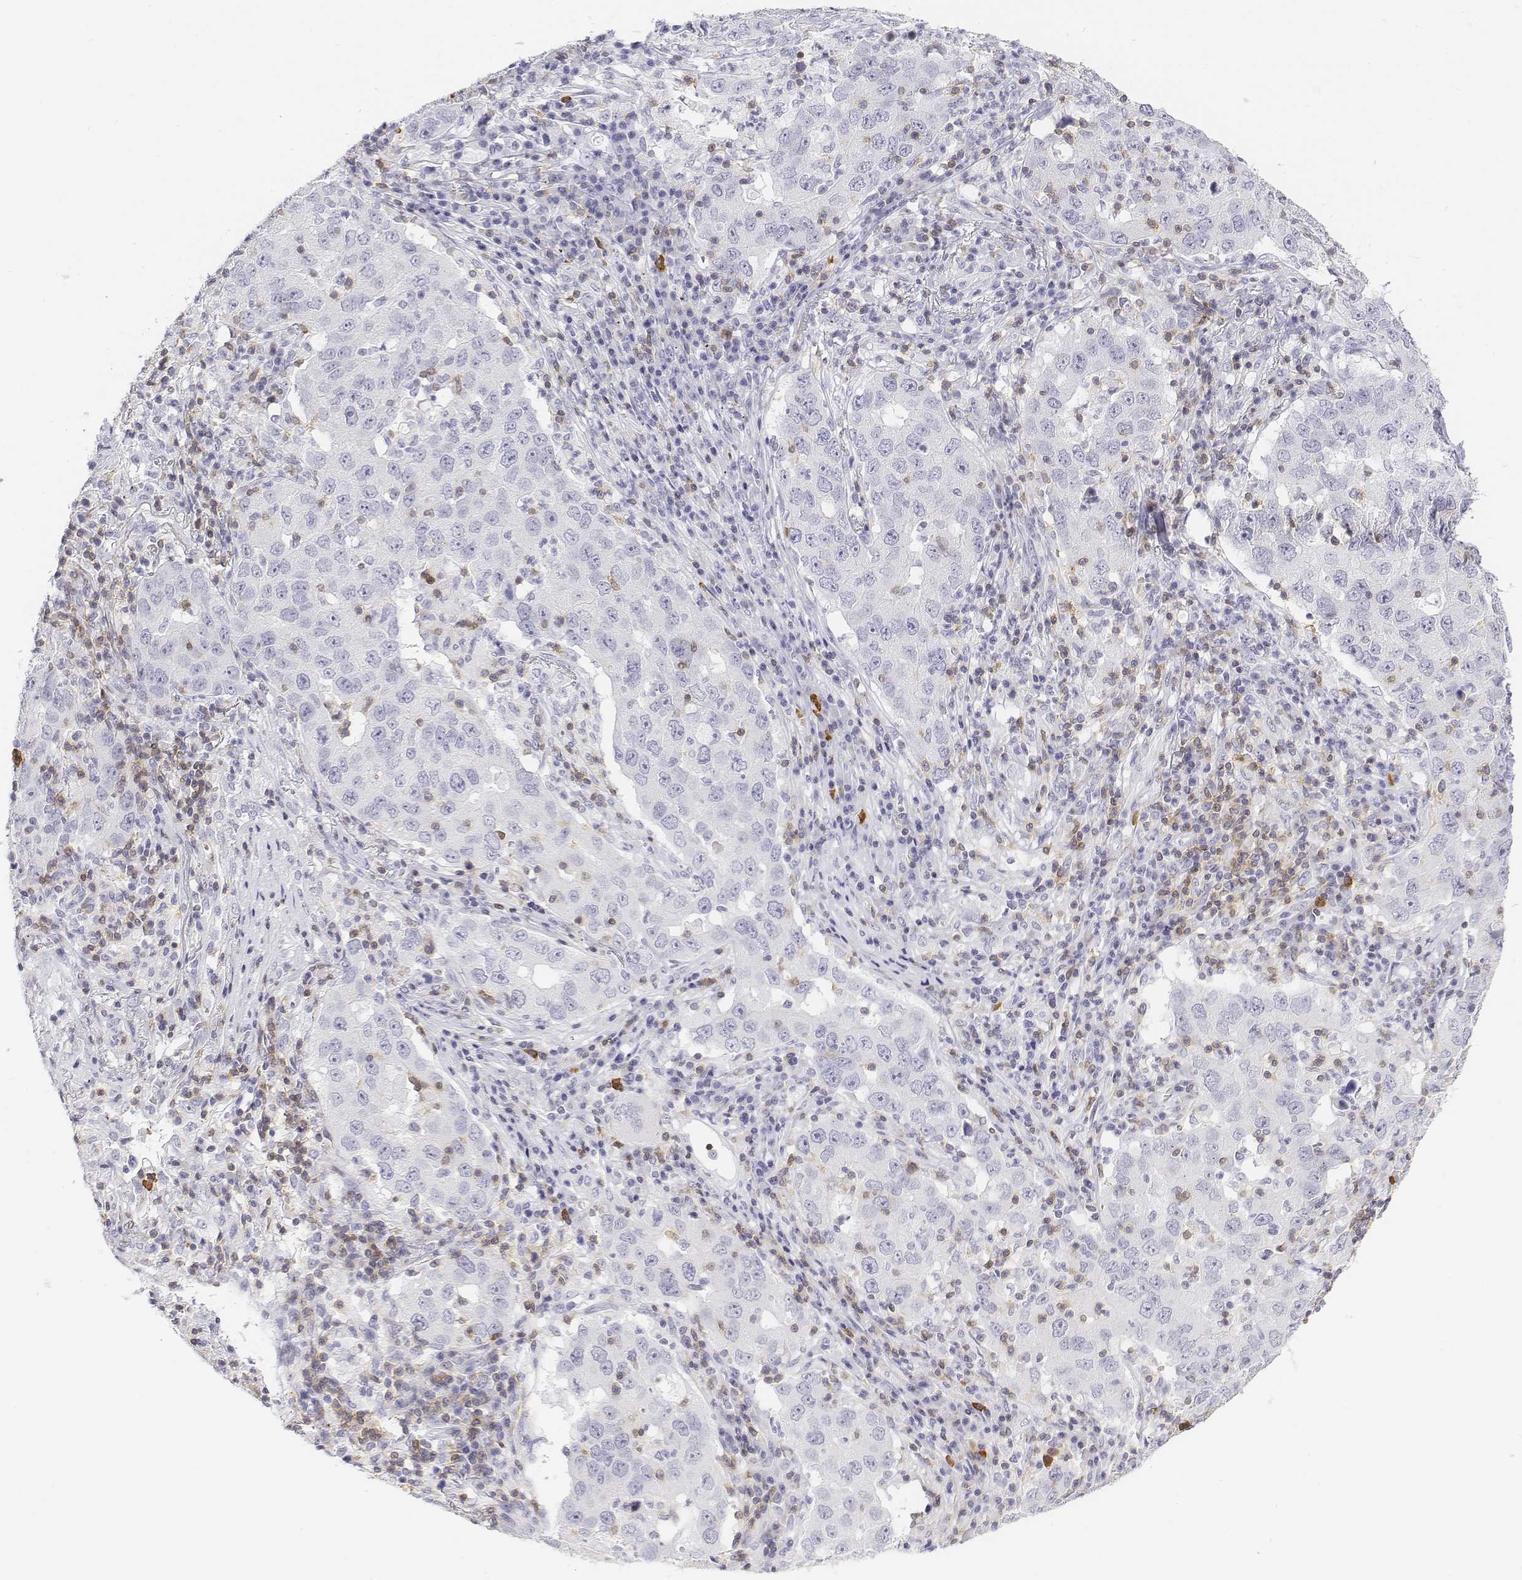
{"staining": {"intensity": "negative", "quantity": "none", "location": "none"}, "tissue": "lung cancer", "cell_type": "Tumor cells", "image_type": "cancer", "snomed": [{"axis": "morphology", "description": "Adenocarcinoma, NOS"}, {"axis": "topography", "description": "Lung"}], "caption": "DAB (3,3'-diaminobenzidine) immunohistochemical staining of lung cancer shows no significant positivity in tumor cells.", "gene": "CD3E", "patient": {"sex": "male", "age": 73}}